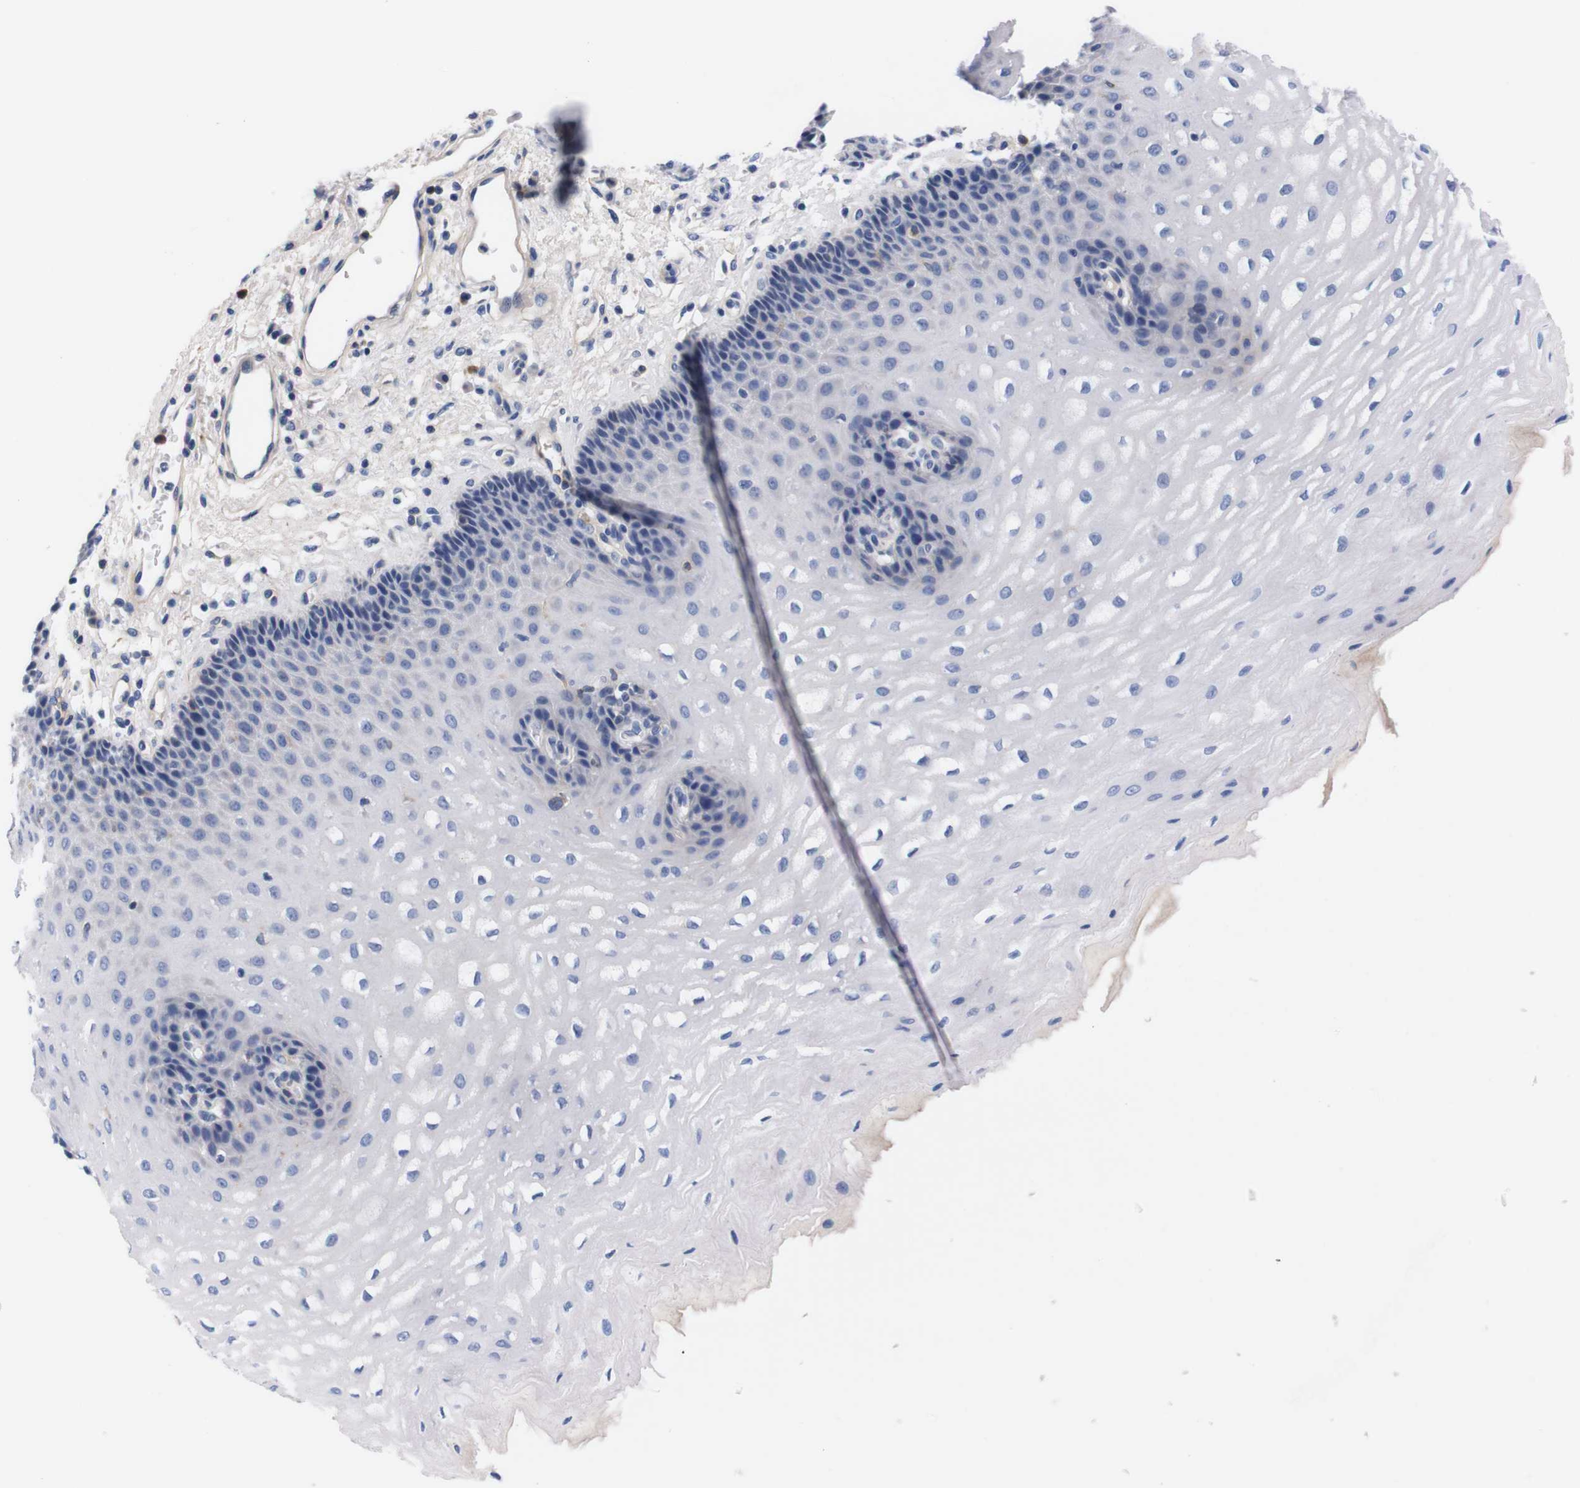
{"staining": {"intensity": "negative", "quantity": "none", "location": "none"}, "tissue": "esophagus", "cell_type": "Squamous epithelial cells", "image_type": "normal", "snomed": [{"axis": "morphology", "description": "Normal tissue, NOS"}, {"axis": "topography", "description": "Esophagus"}], "caption": "An IHC histopathology image of normal esophagus is shown. There is no staining in squamous epithelial cells of esophagus.", "gene": "FAM210A", "patient": {"sex": "male", "age": 54}}